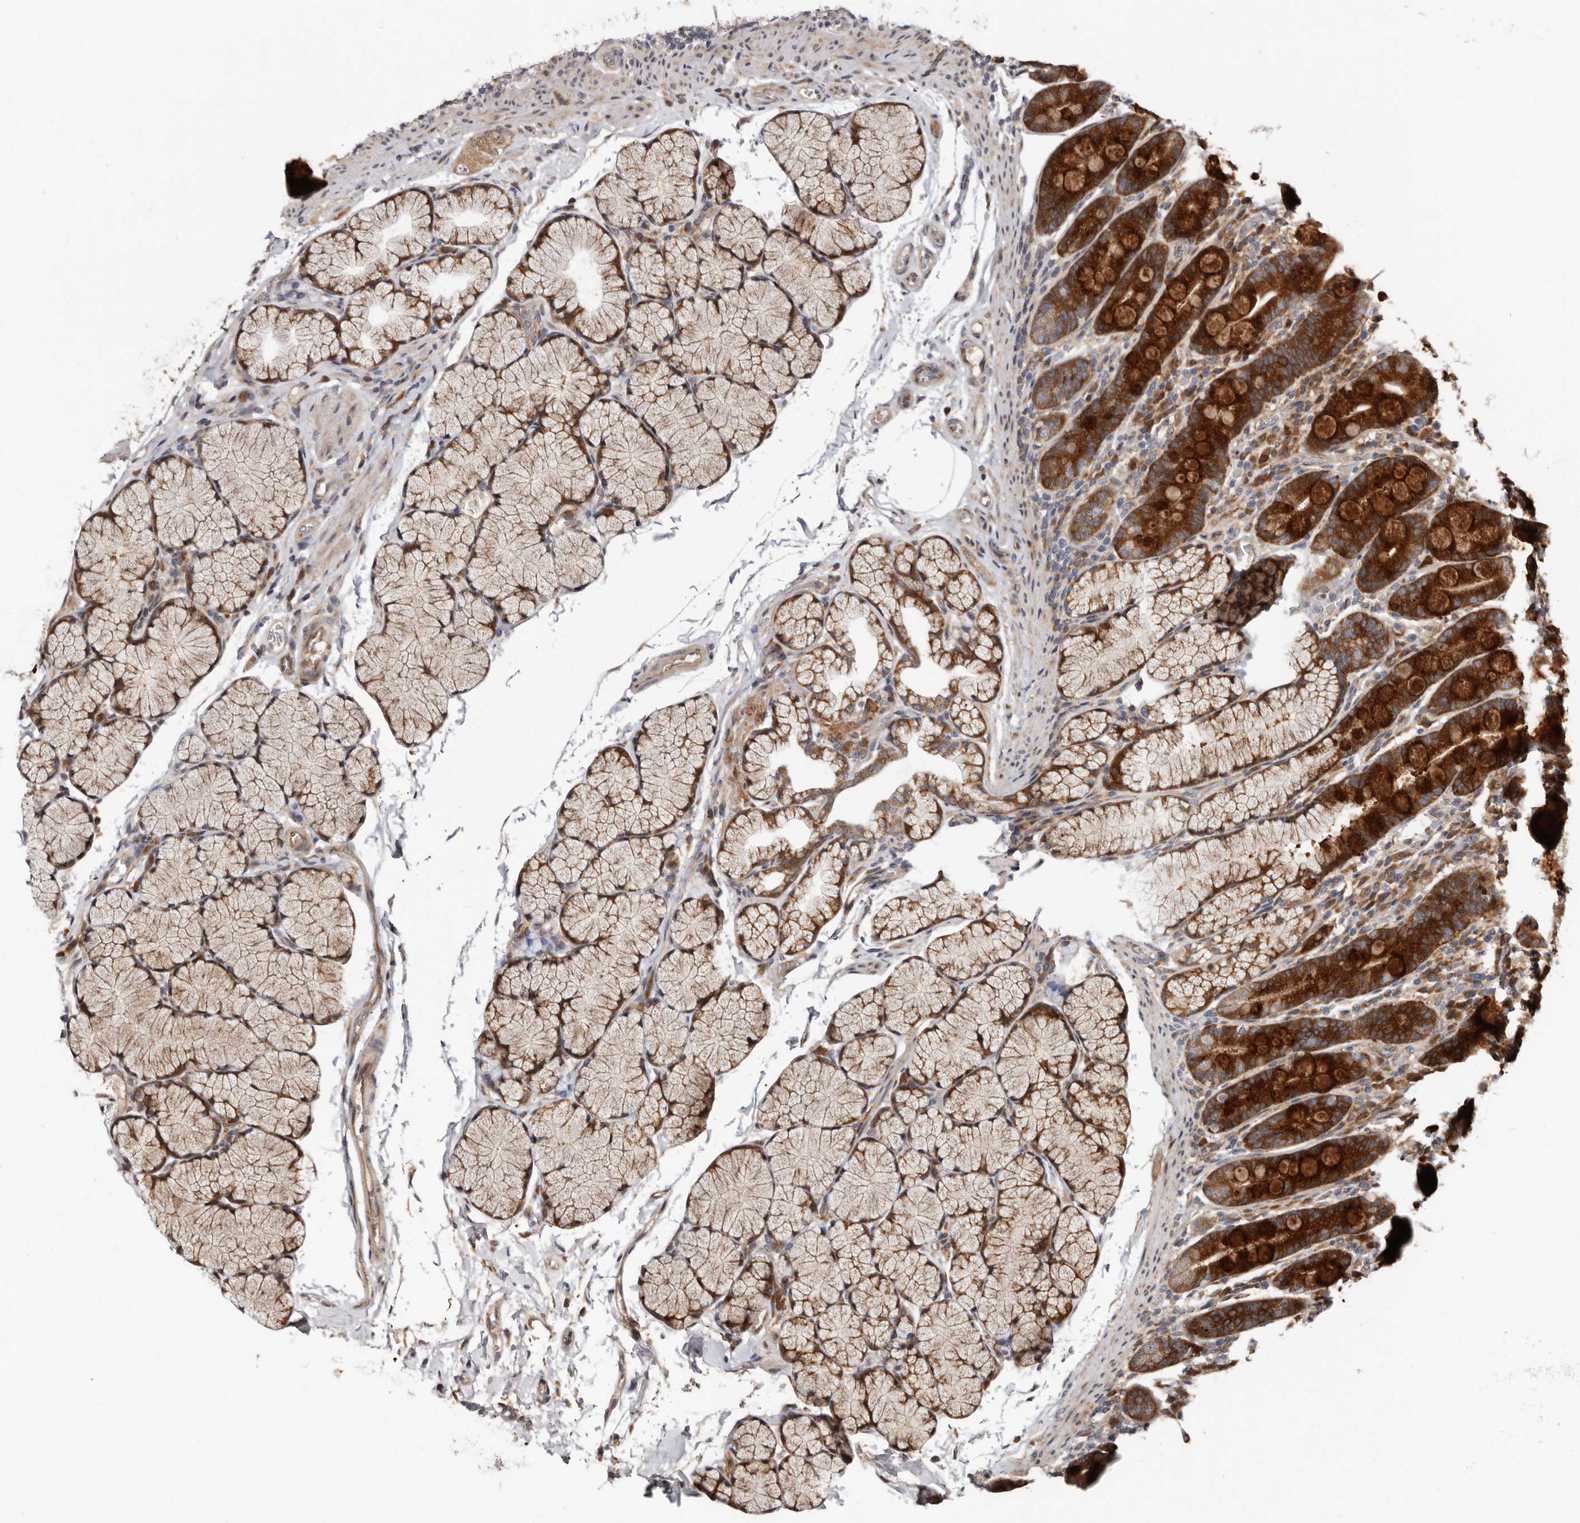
{"staining": {"intensity": "strong", "quantity": ">75%", "location": "cytoplasmic/membranous"}, "tissue": "duodenum", "cell_type": "Glandular cells", "image_type": "normal", "snomed": [{"axis": "morphology", "description": "Normal tissue, NOS"}, {"axis": "topography", "description": "Duodenum"}], "caption": "The immunohistochemical stain labels strong cytoplasmic/membranous staining in glandular cells of benign duodenum.", "gene": "WEE2", "patient": {"sex": "male", "age": 35}}